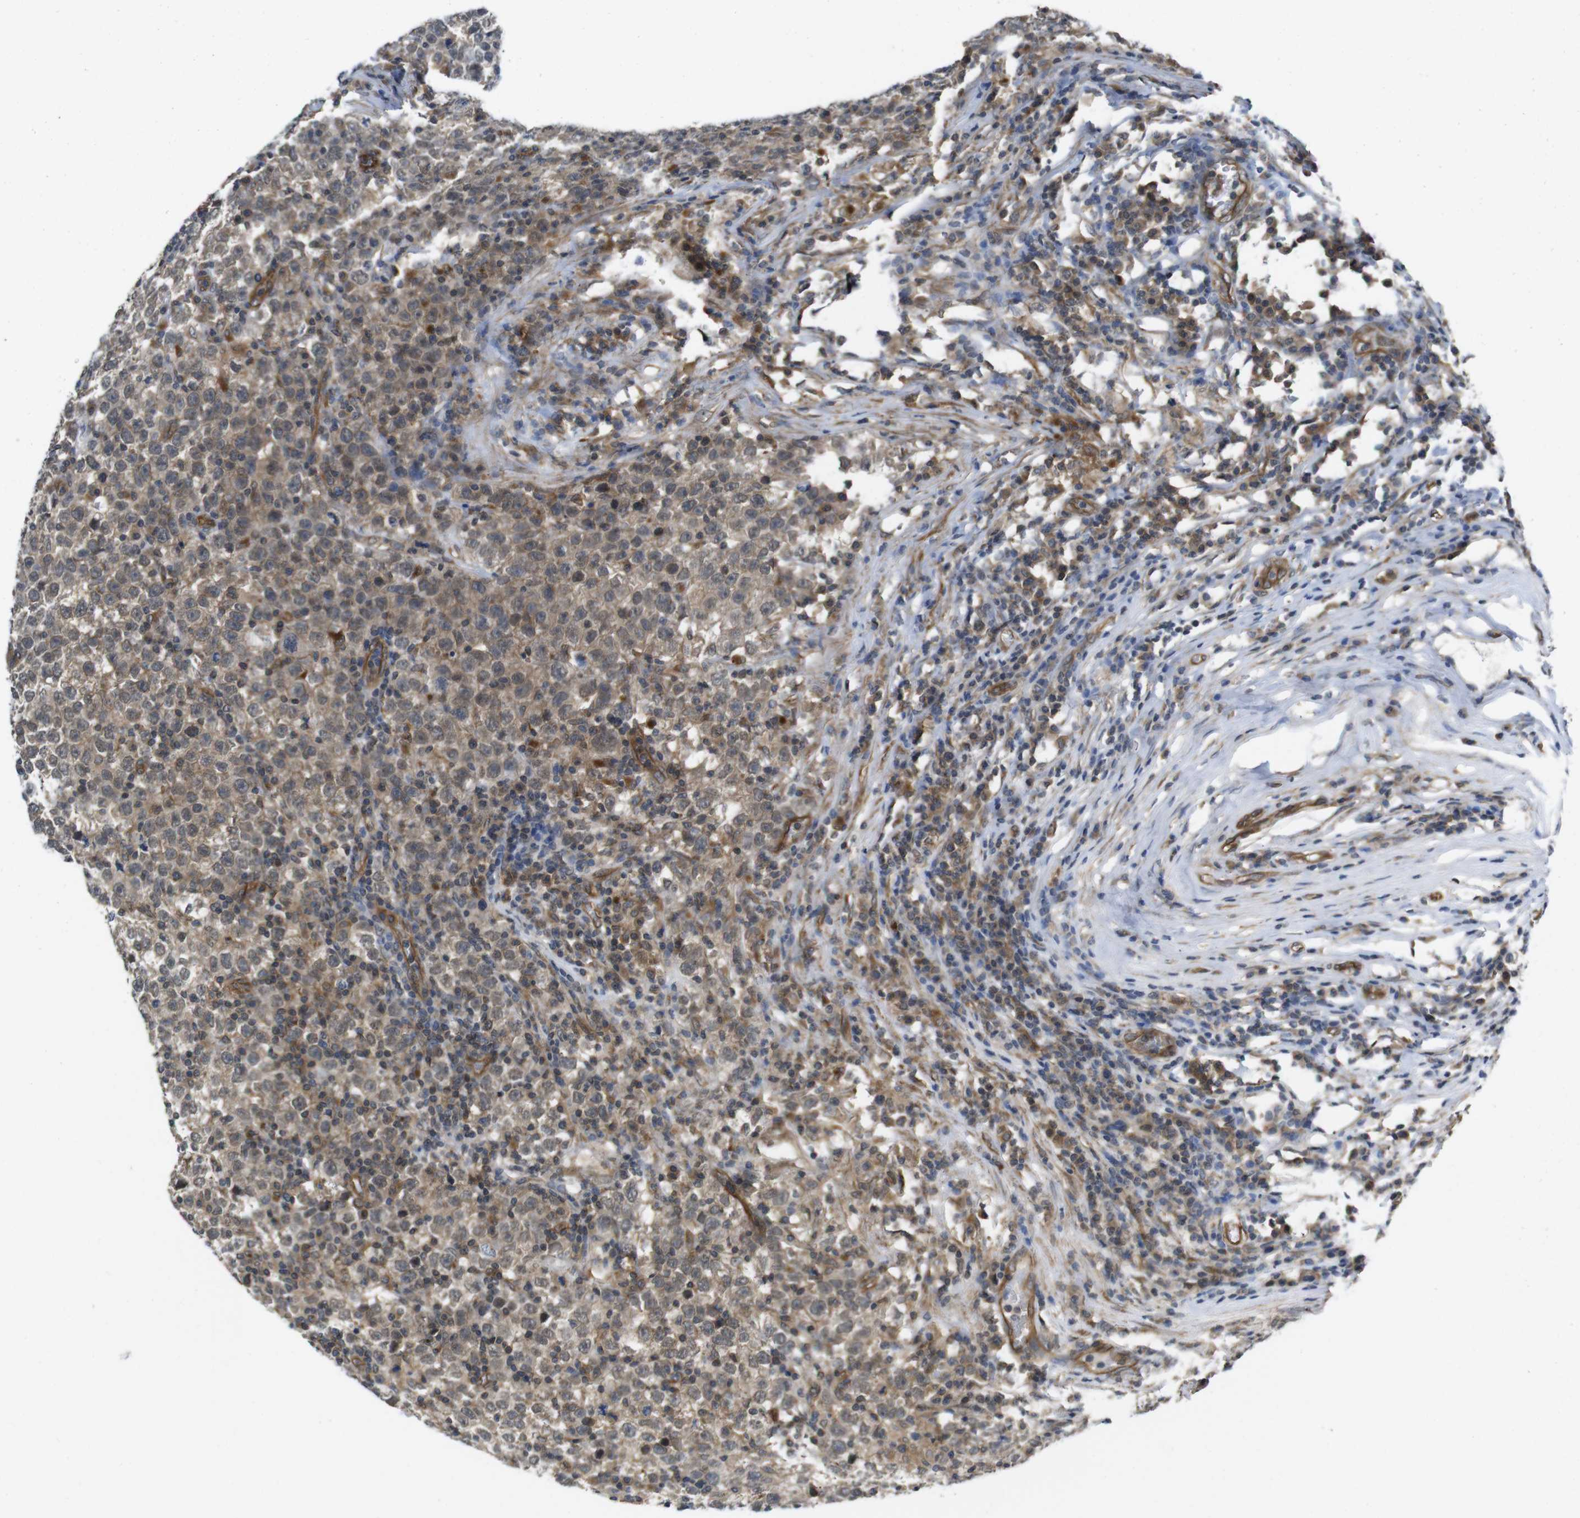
{"staining": {"intensity": "moderate", "quantity": ">75%", "location": "cytoplasmic/membranous,nuclear"}, "tissue": "testis cancer", "cell_type": "Tumor cells", "image_type": "cancer", "snomed": [{"axis": "morphology", "description": "Seminoma, NOS"}, {"axis": "topography", "description": "Testis"}], "caption": "Tumor cells reveal moderate cytoplasmic/membranous and nuclear staining in approximately >75% of cells in testis seminoma. Immunohistochemistry (ihc) stains the protein of interest in brown and the nuclei are stained blue.", "gene": "ZDHHC5", "patient": {"sex": "male", "age": 43}}